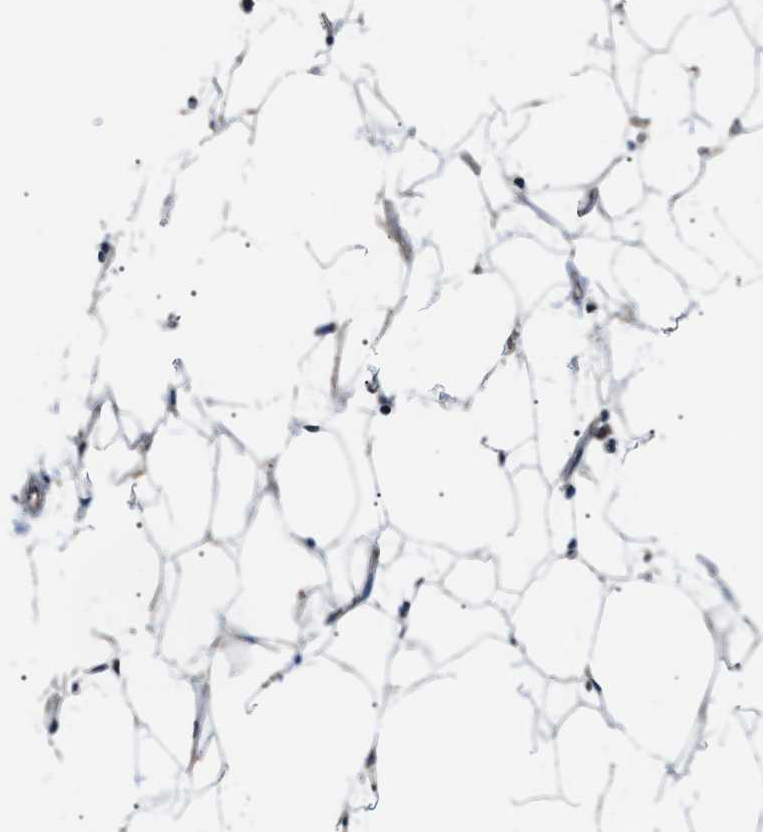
{"staining": {"intensity": "moderate", "quantity": "25%-75%", "location": "cytoplasmic/membranous"}, "tissue": "adipose tissue", "cell_type": "Adipocytes", "image_type": "normal", "snomed": [{"axis": "morphology", "description": "Normal tissue, NOS"}, {"axis": "topography", "description": "Breast"}, {"axis": "topography", "description": "Soft tissue"}], "caption": "Human adipose tissue stained with a brown dye shows moderate cytoplasmic/membranous positive expression in about 25%-75% of adipocytes.", "gene": "SRPK1", "patient": {"sex": "female", "age": 75}}